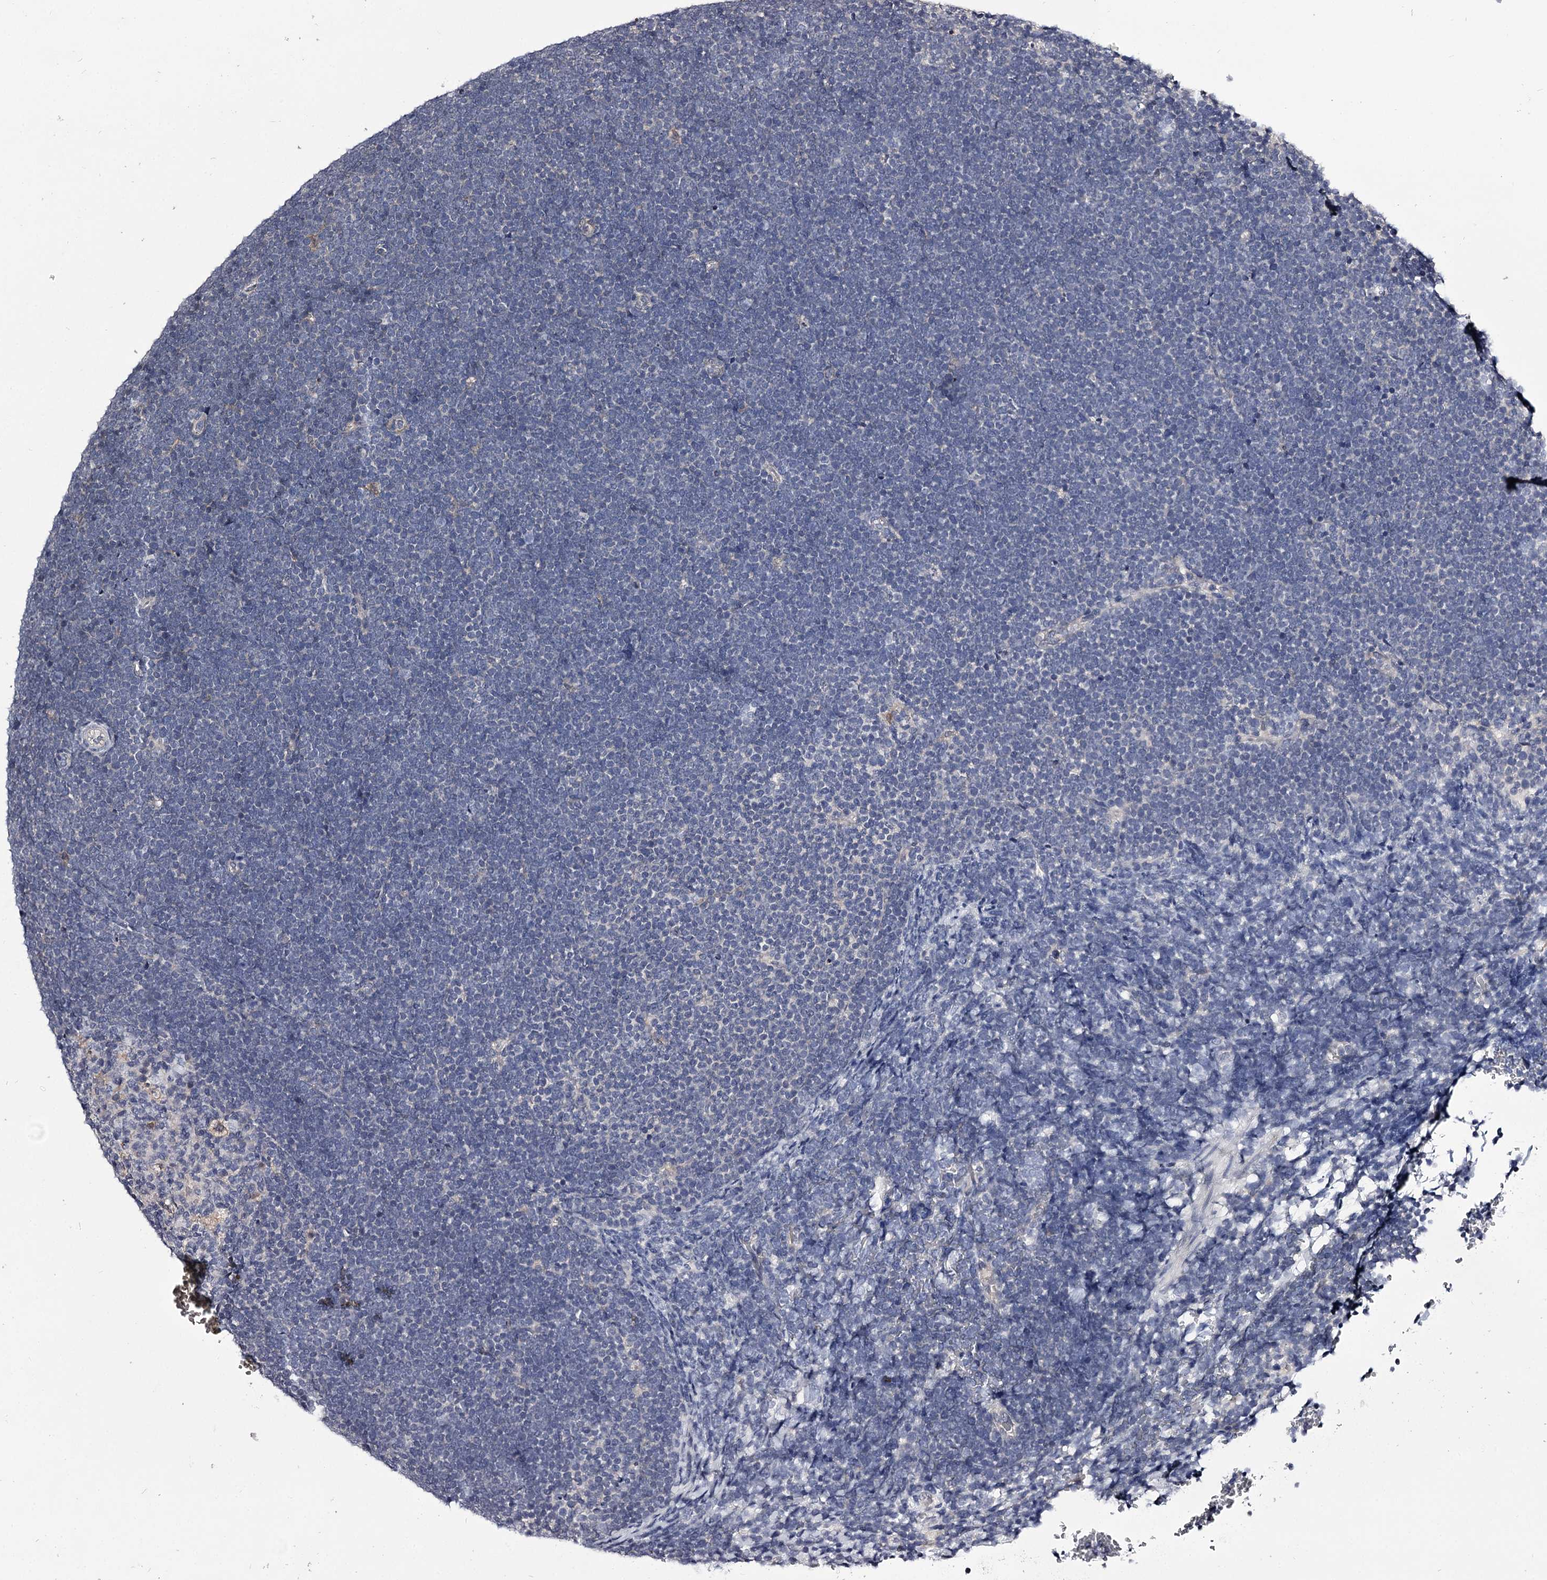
{"staining": {"intensity": "negative", "quantity": "none", "location": "none"}, "tissue": "lymphoma", "cell_type": "Tumor cells", "image_type": "cancer", "snomed": [{"axis": "morphology", "description": "Malignant lymphoma, non-Hodgkin's type, High grade"}, {"axis": "topography", "description": "Lymph node"}], "caption": "There is no significant staining in tumor cells of lymphoma.", "gene": "GSTO1", "patient": {"sex": "male", "age": 13}}